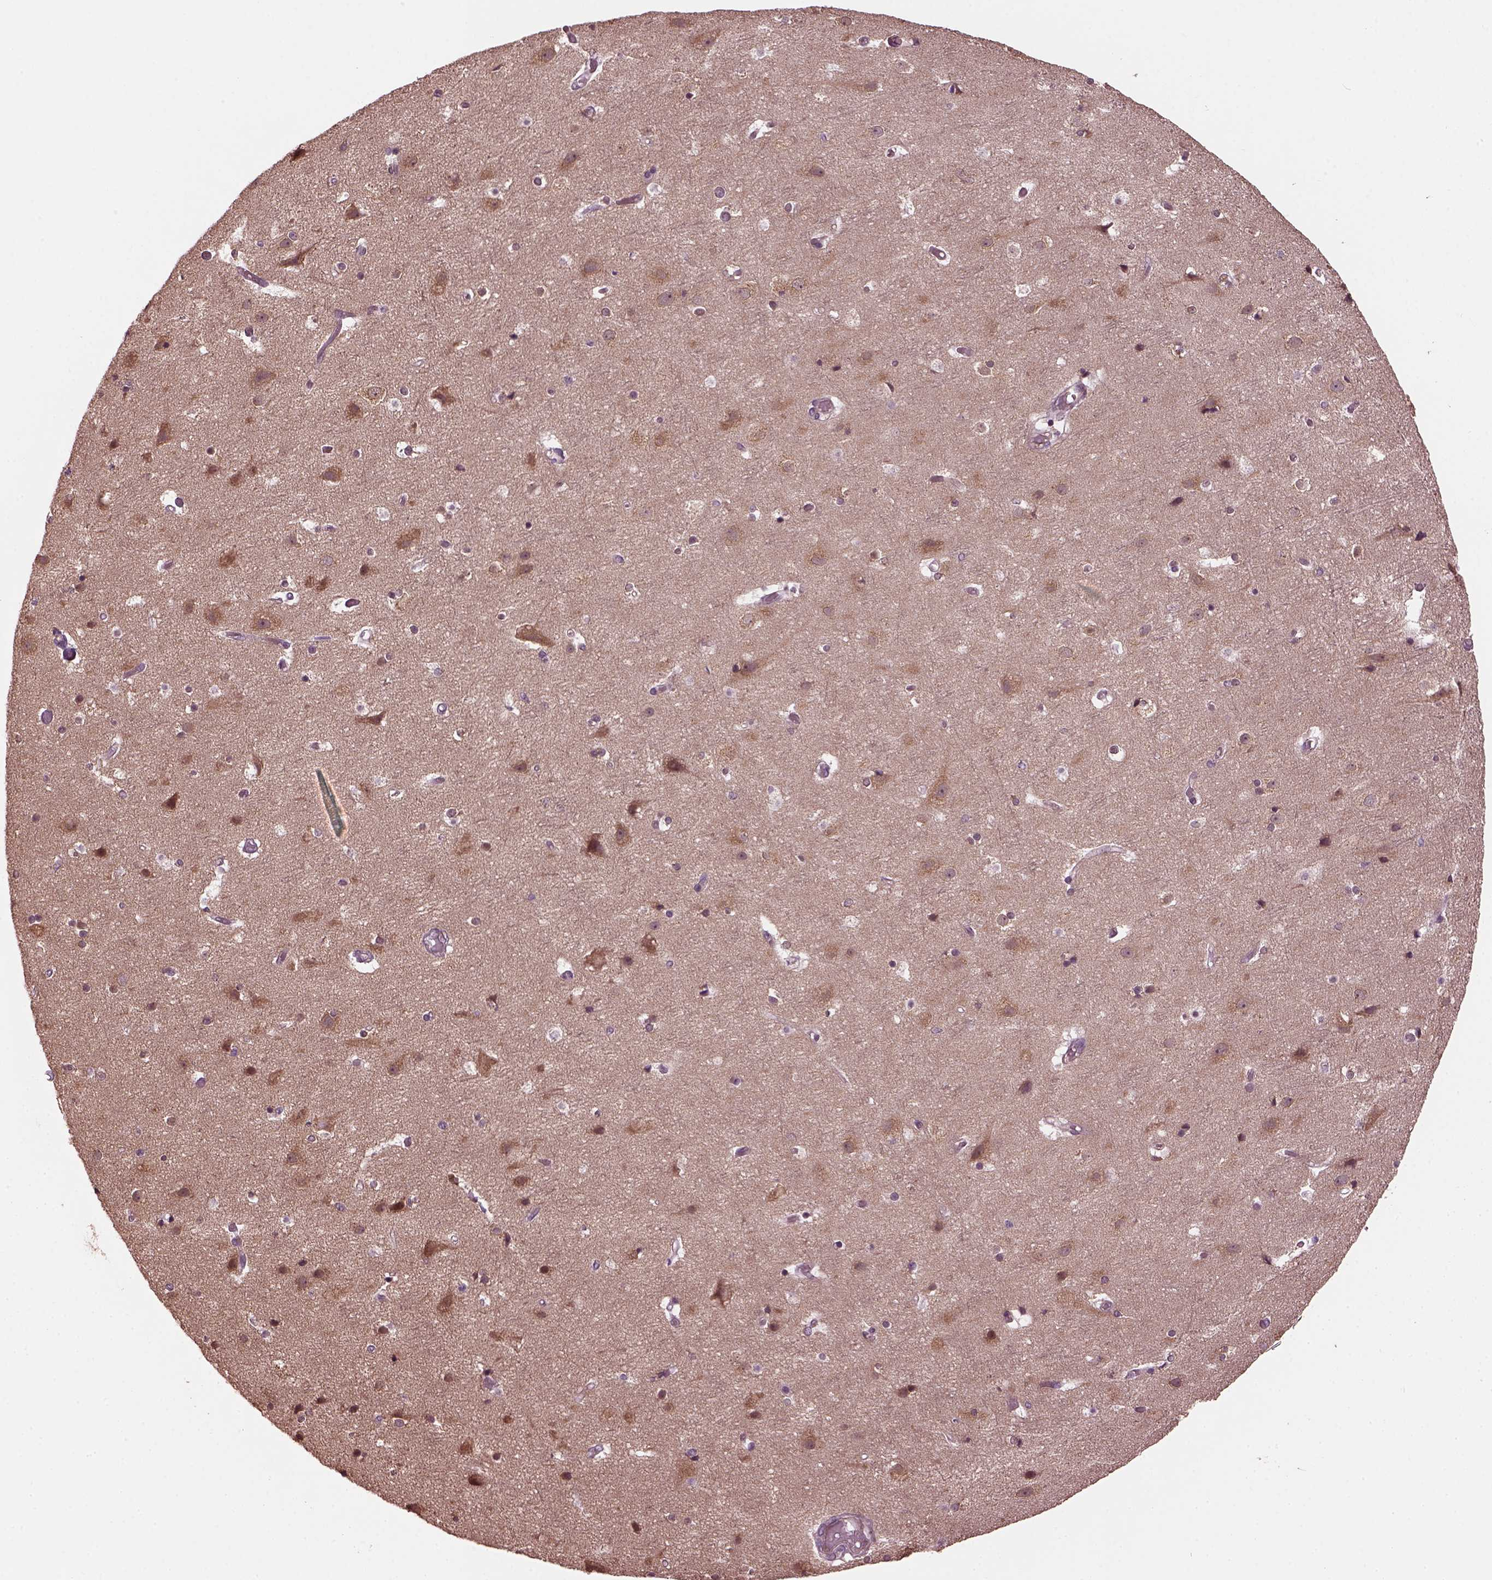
{"staining": {"intensity": "negative", "quantity": "none", "location": "none"}, "tissue": "cerebral cortex", "cell_type": "Endothelial cells", "image_type": "normal", "snomed": [{"axis": "morphology", "description": "Normal tissue, NOS"}, {"axis": "topography", "description": "Cerebral cortex"}], "caption": "Human cerebral cortex stained for a protein using IHC demonstrates no expression in endothelial cells.", "gene": "RUFY3", "patient": {"sex": "female", "age": 52}}